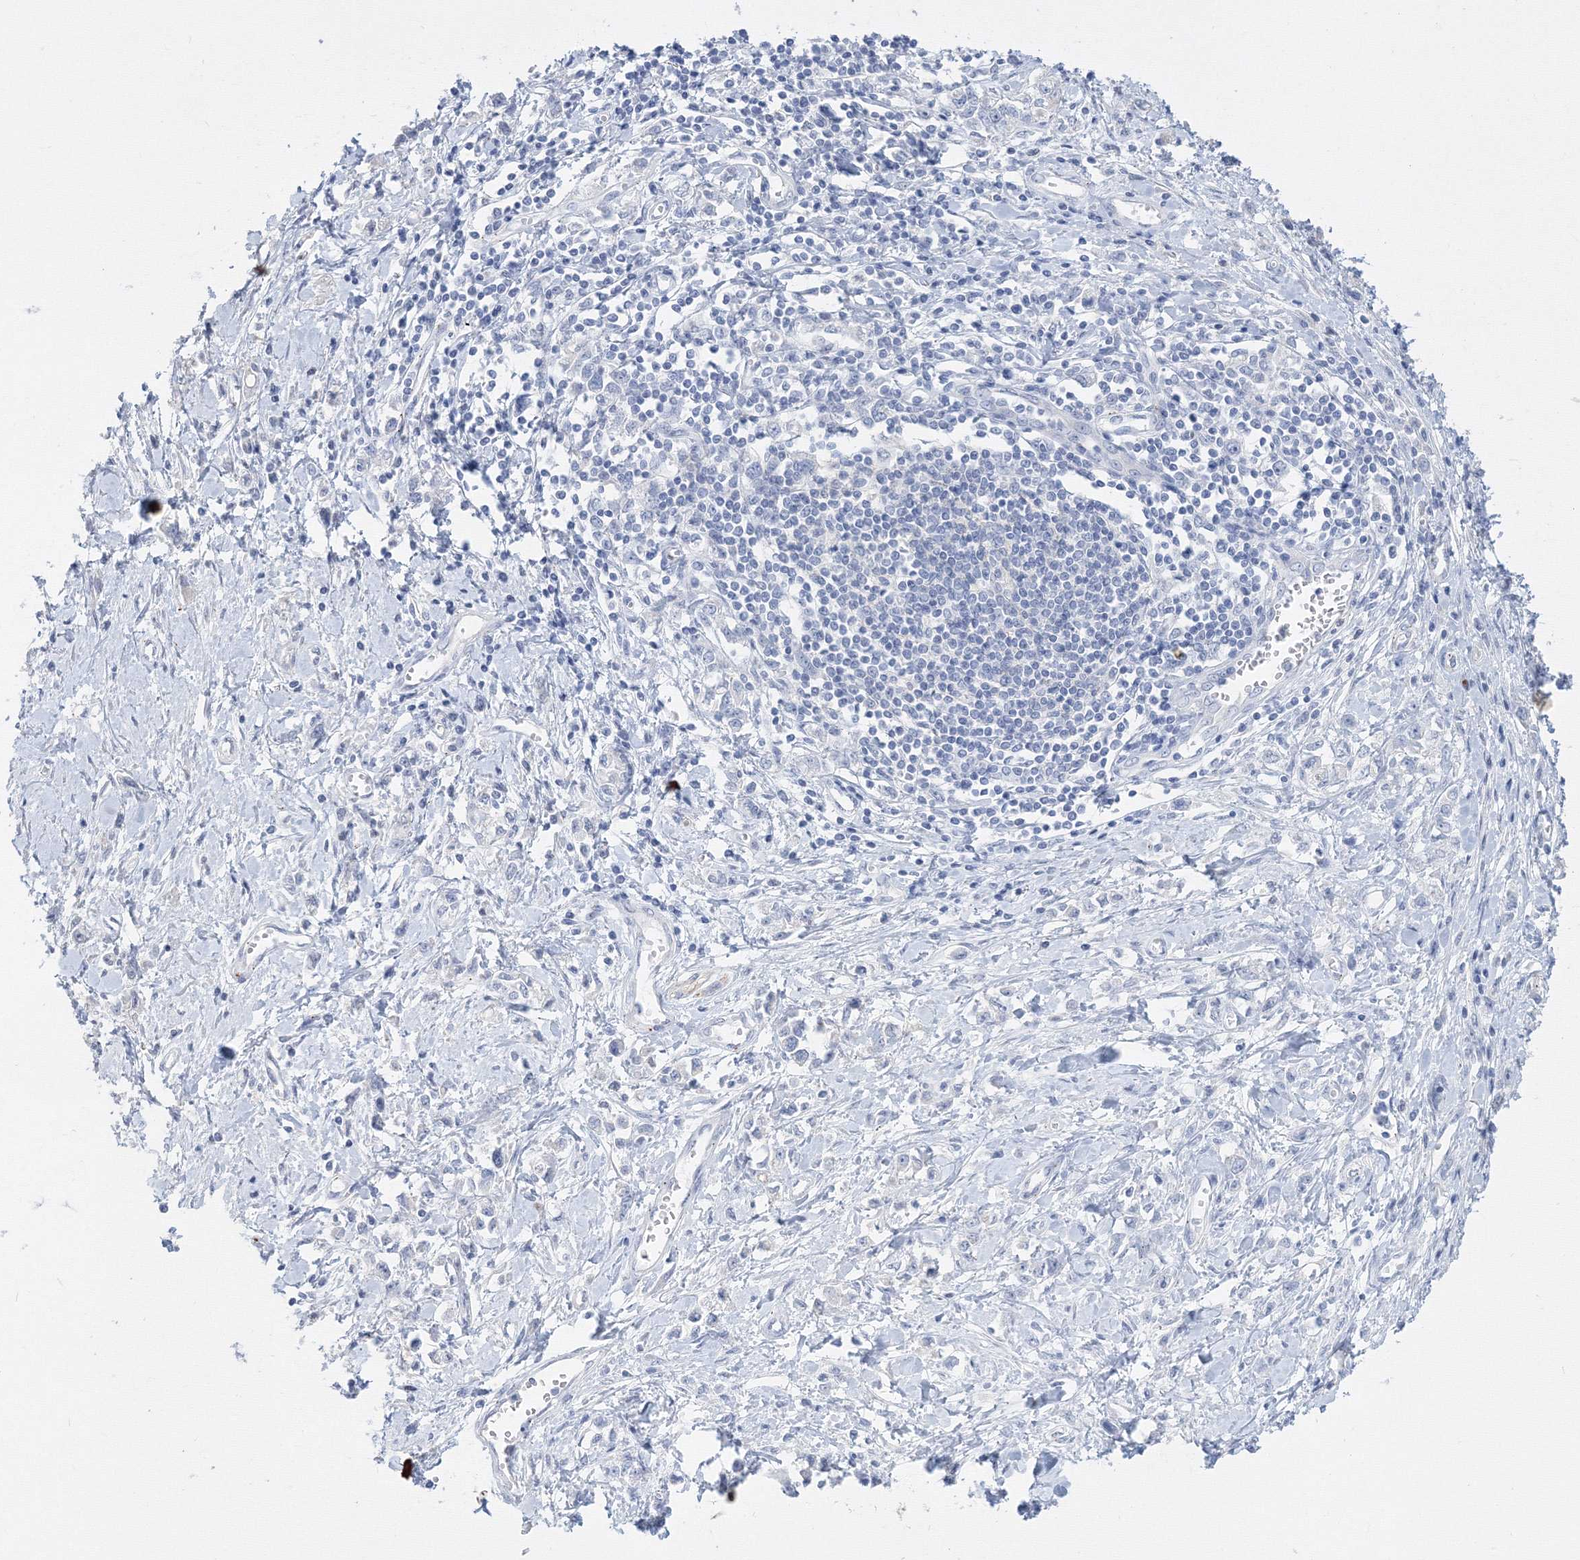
{"staining": {"intensity": "negative", "quantity": "none", "location": "none"}, "tissue": "stomach cancer", "cell_type": "Tumor cells", "image_type": "cancer", "snomed": [{"axis": "morphology", "description": "Adenocarcinoma, NOS"}, {"axis": "topography", "description": "Stomach"}], "caption": "A photomicrograph of adenocarcinoma (stomach) stained for a protein reveals no brown staining in tumor cells. The staining was performed using DAB to visualize the protein expression in brown, while the nuclei were stained in blue with hematoxylin (Magnification: 20x).", "gene": "AASDH", "patient": {"sex": "female", "age": 76}}